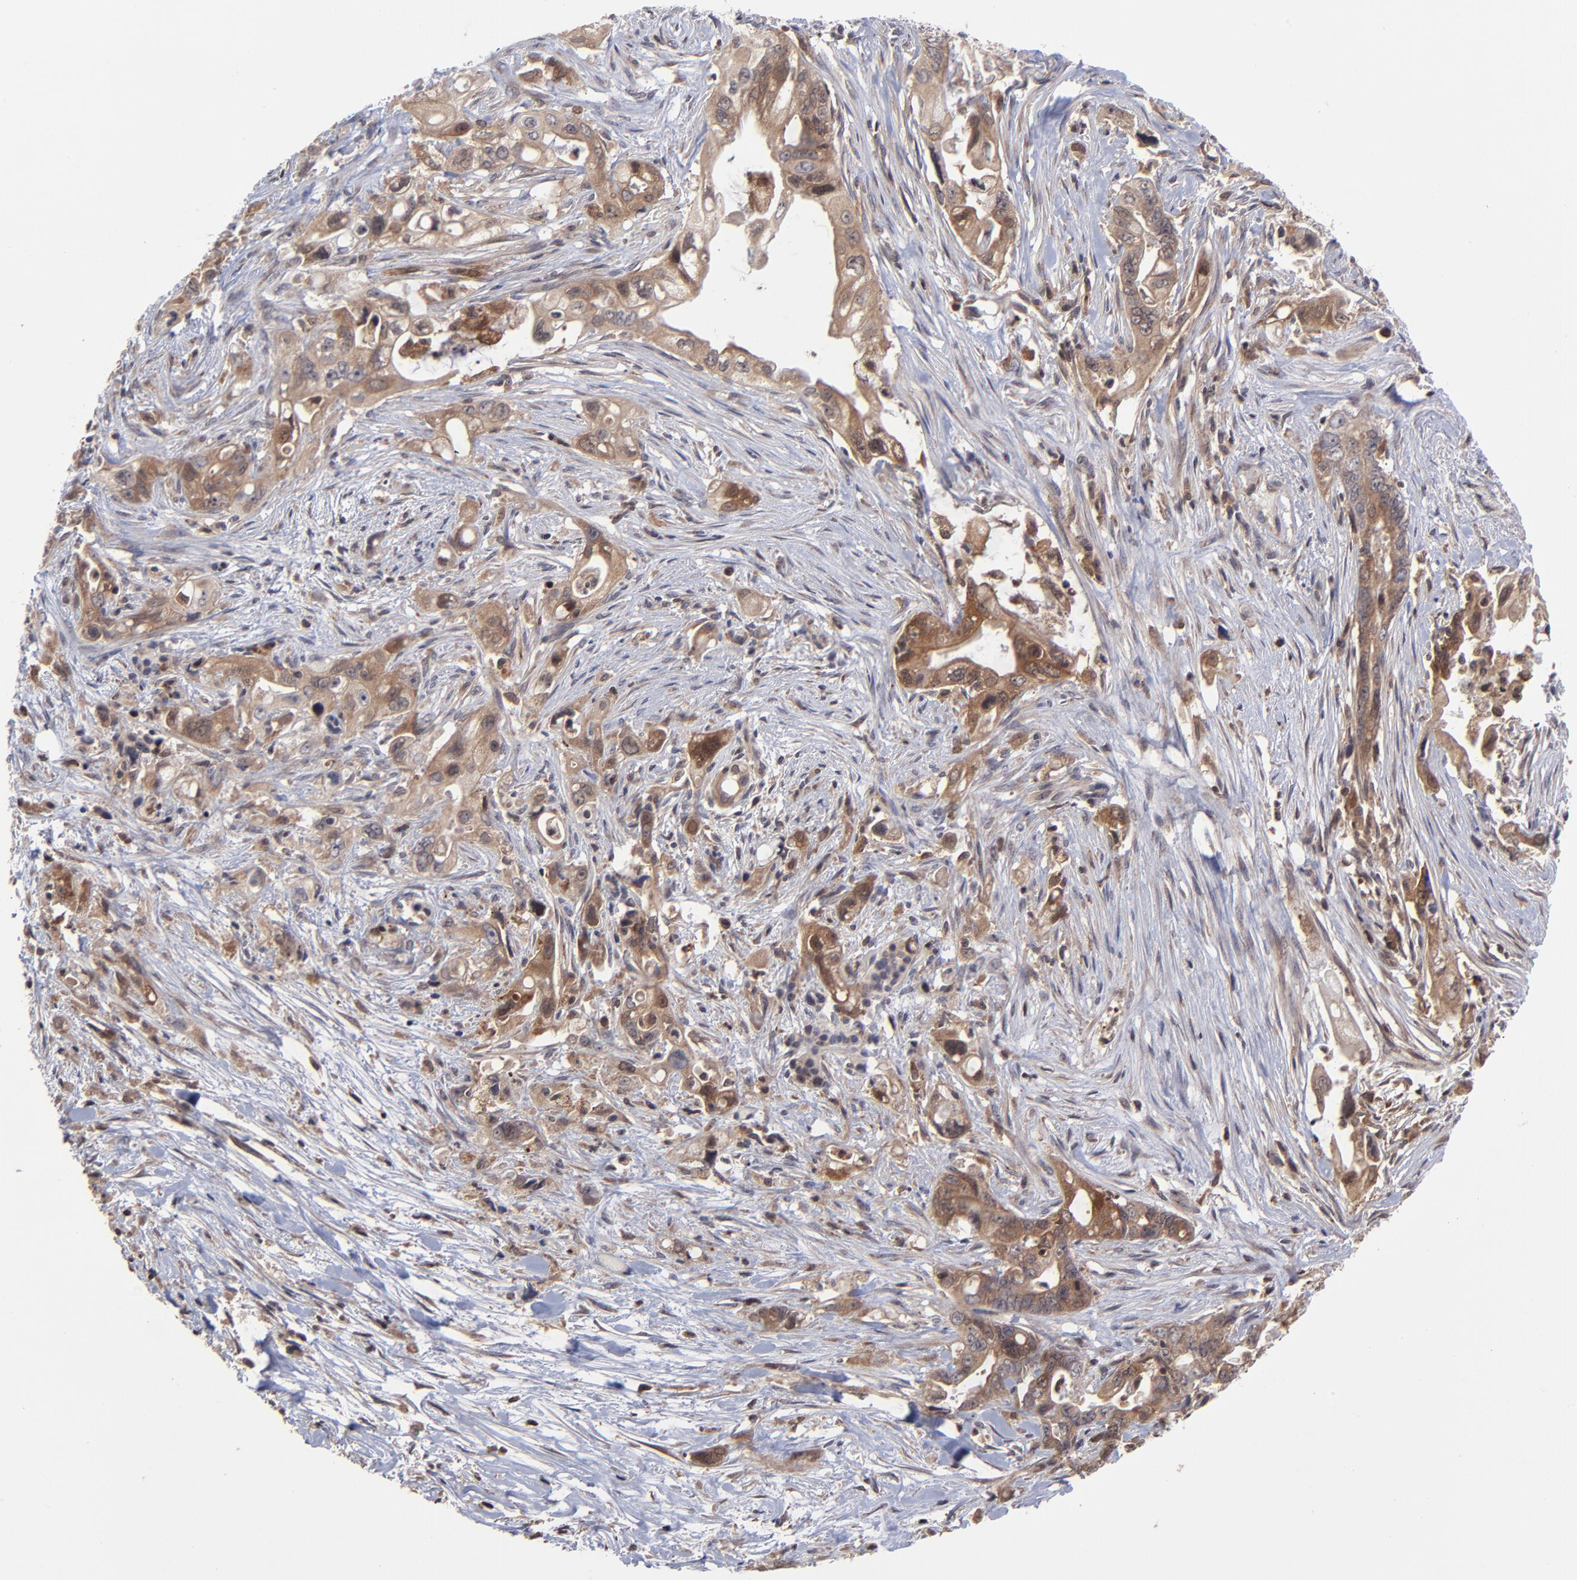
{"staining": {"intensity": "moderate", "quantity": ">75%", "location": "cytoplasmic/membranous"}, "tissue": "pancreatic cancer", "cell_type": "Tumor cells", "image_type": "cancer", "snomed": [{"axis": "morphology", "description": "Normal tissue, NOS"}, {"axis": "topography", "description": "Pancreas"}], "caption": "Immunohistochemistry (IHC) (DAB (3,3'-diaminobenzidine)) staining of pancreatic cancer demonstrates moderate cytoplasmic/membranous protein positivity in approximately >75% of tumor cells.", "gene": "UBE2L6", "patient": {"sex": "male", "age": 42}}